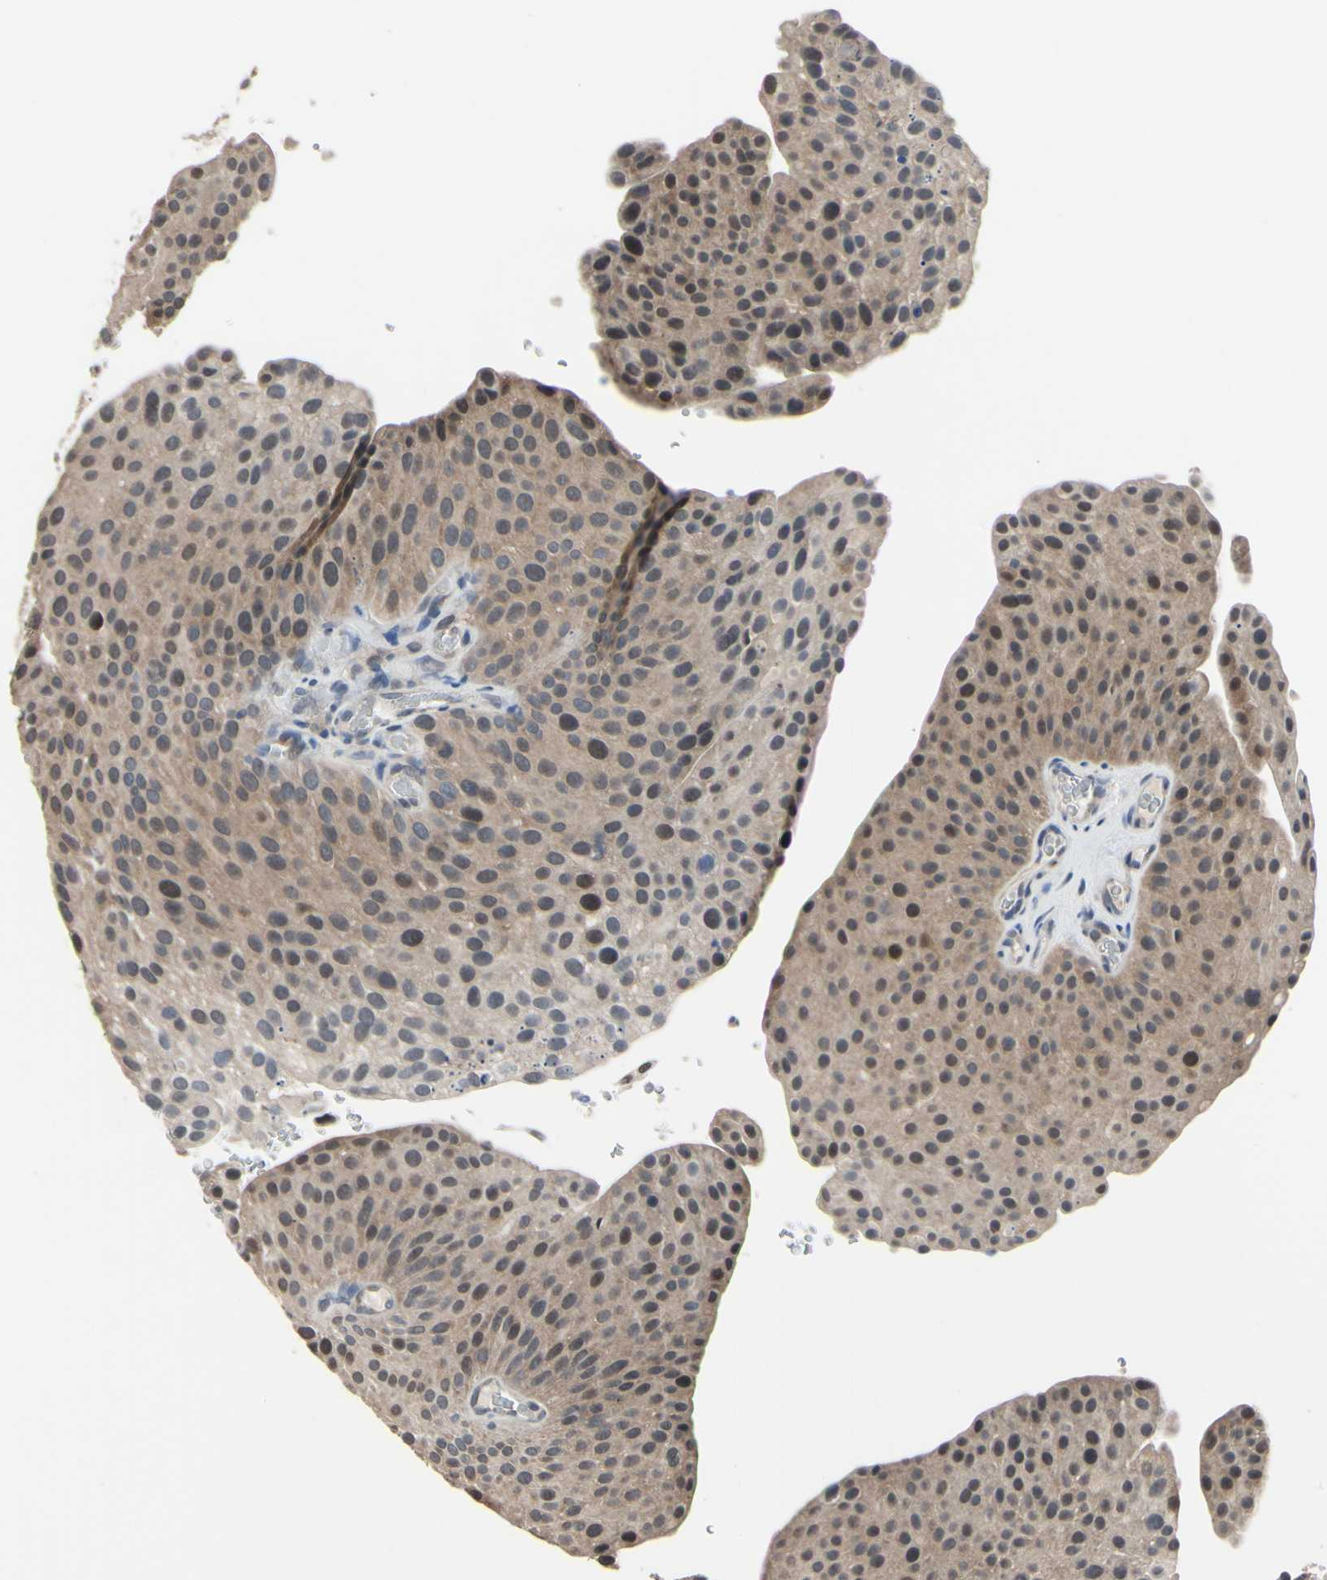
{"staining": {"intensity": "moderate", "quantity": "25%-75%", "location": "cytoplasmic/membranous,nuclear"}, "tissue": "urothelial cancer", "cell_type": "Tumor cells", "image_type": "cancer", "snomed": [{"axis": "morphology", "description": "Urothelial carcinoma, Low grade"}, {"axis": "topography", "description": "Smooth muscle"}, {"axis": "topography", "description": "Urinary bladder"}], "caption": "DAB (3,3'-diaminobenzidine) immunohistochemical staining of human urothelial cancer exhibits moderate cytoplasmic/membranous and nuclear protein expression in approximately 25%-75% of tumor cells.", "gene": "HSPA4", "patient": {"sex": "male", "age": 60}}